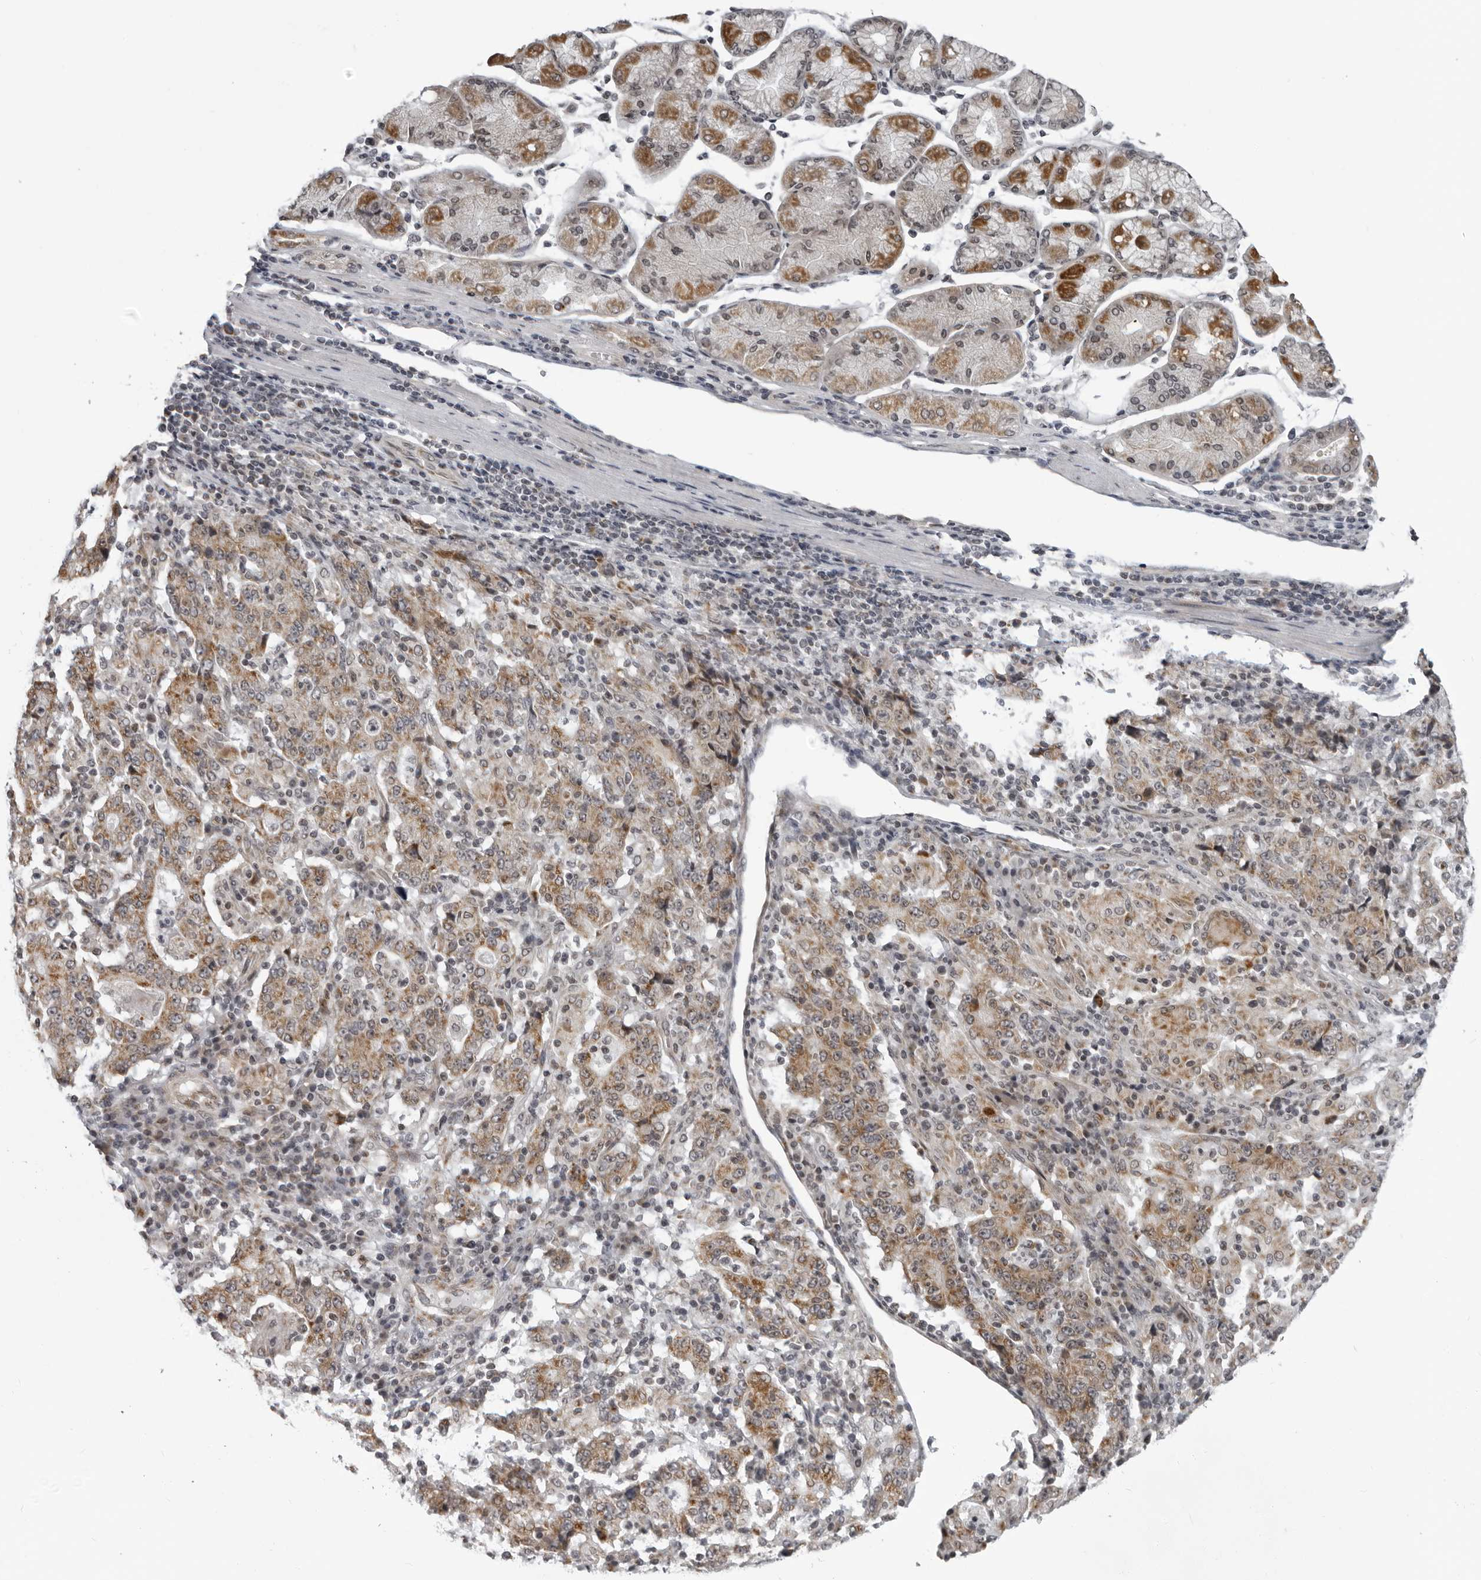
{"staining": {"intensity": "moderate", "quantity": ">75%", "location": "cytoplasmic/membranous"}, "tissue": "stomach cancer", "cell_type": "Tumor cells", "image_type": "cancer", "snomed": [{"axis": "morphology", "description": "Normal tissue, NOS"}, {"axis": "morphology", "description": "Adenocarcinoma, NOS"}, {"axis": "topography", "description": "Stomach, upper"}, {"axis": "topography", "description": "Stomach"}], "caption": "High-power microscopy captured an IHC photomicrograph of adenocarcinoma (stomach), revealing moderate cytoplasmic/membranous positivity in approximately >75% of tumor cells. The staining was performed using DAB to visualize the protein expression in brown, while the nuclei were stained in blue with hematoxylin (Magnification: 20x).", "gene": "RTCA", "patient": {"sex": "male", "age": 59}}